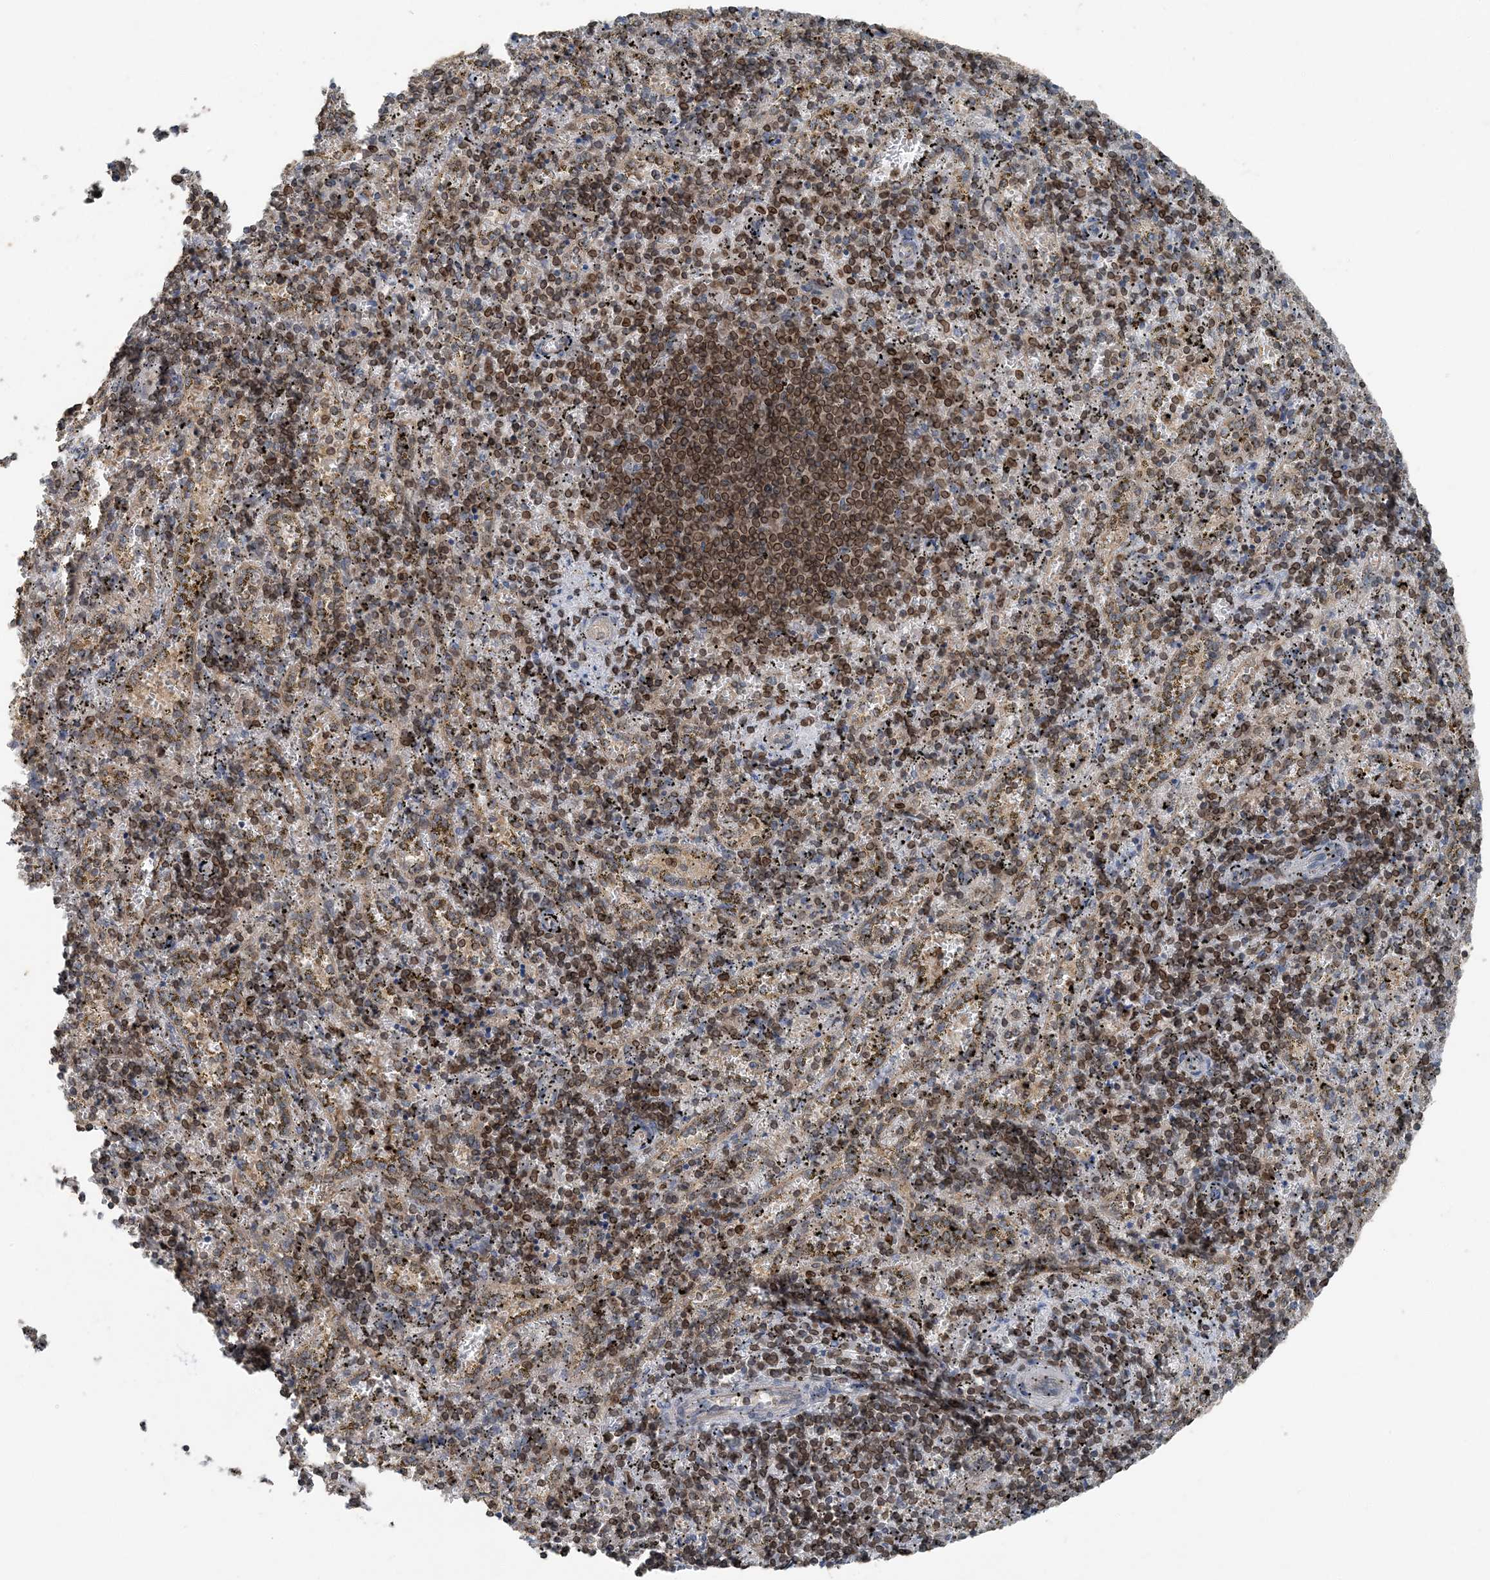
{"staining": {"intensity": "moderate", "quantity": "25%-75%", "location": "cytoplasmic/membranous,nuclear"}, "tissue": "spleen", "cell_type": "Cells in red pulp", "image_type": "normal", "snomed": [{"axis": "morphology", "description": "Normal tissue, NOS"}, {"axis": "topography", "description": "Spleen"}], "caption": "The immunohistochemical stain labels moderate cytoplasmic/membranous,nuclear staining in cells in red pulp of unremarkable spleen. (DAB (3,3'-diaminobenzidine) = brown stain, brightfield microscopy at high magnification).", "gene": "ZFAND2B", "patient": {"sex": "male", "age": 11}}